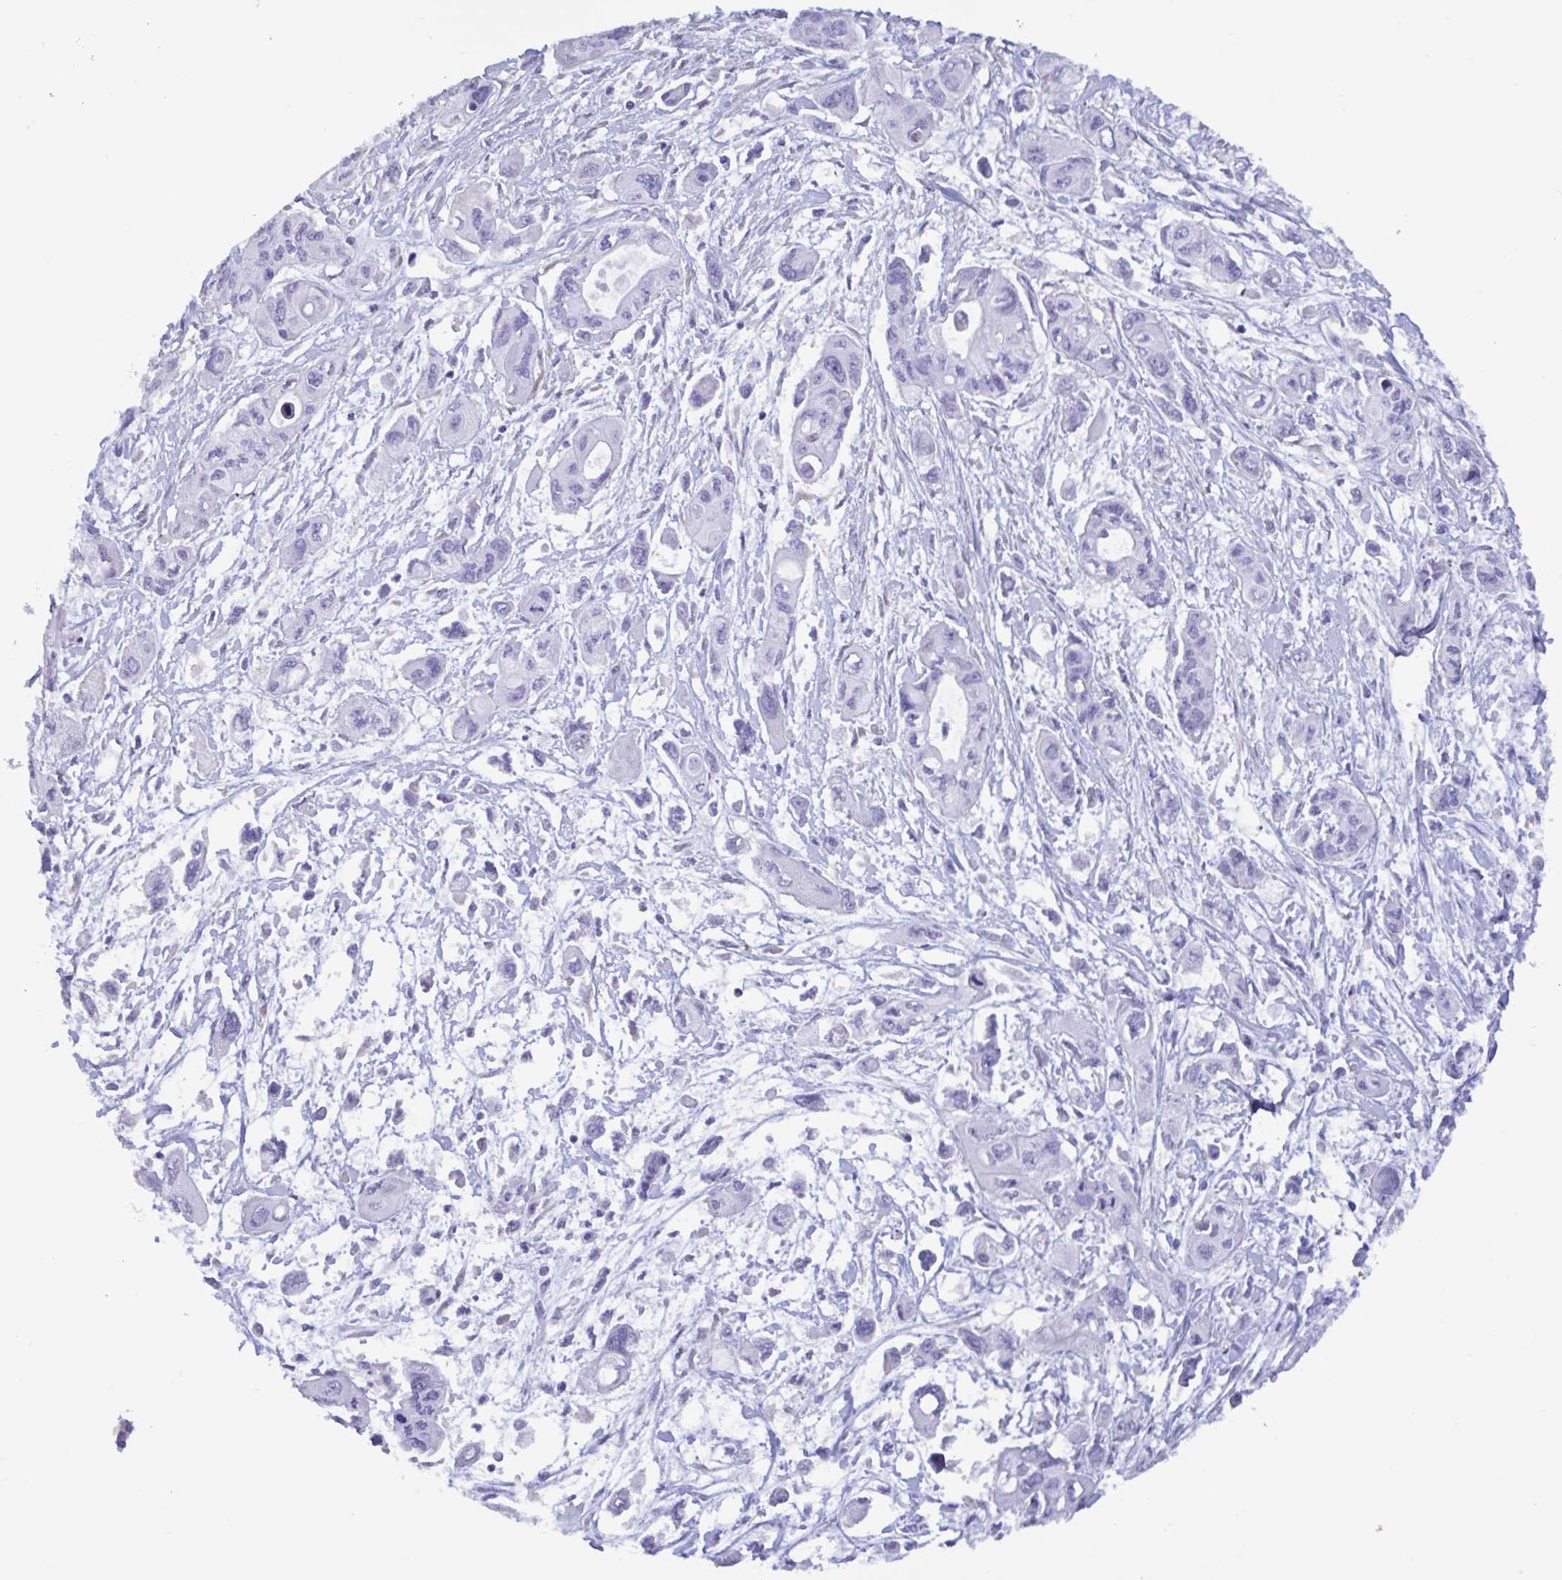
{"staining": {"intensity": "negative", "quantity": "none", "location": "none"}, "tissue": "pancreatic cancer", "cell_type": "Tumor cells", "image_type": "cancer", "snomed": [{"axis": "morphology", "description": "Adenocarcinoma, NOS"}, {"axis": "topography", "description": "Pancreas"}], "caption": "Protein analysis of pancreatic cancer exhibits no significant positivity in tumor cells. (Brightfield microscopy of DAB IHC at high magnification).", "gene": "TNNC1", "patient": {"sex": "female", "age": 47}}